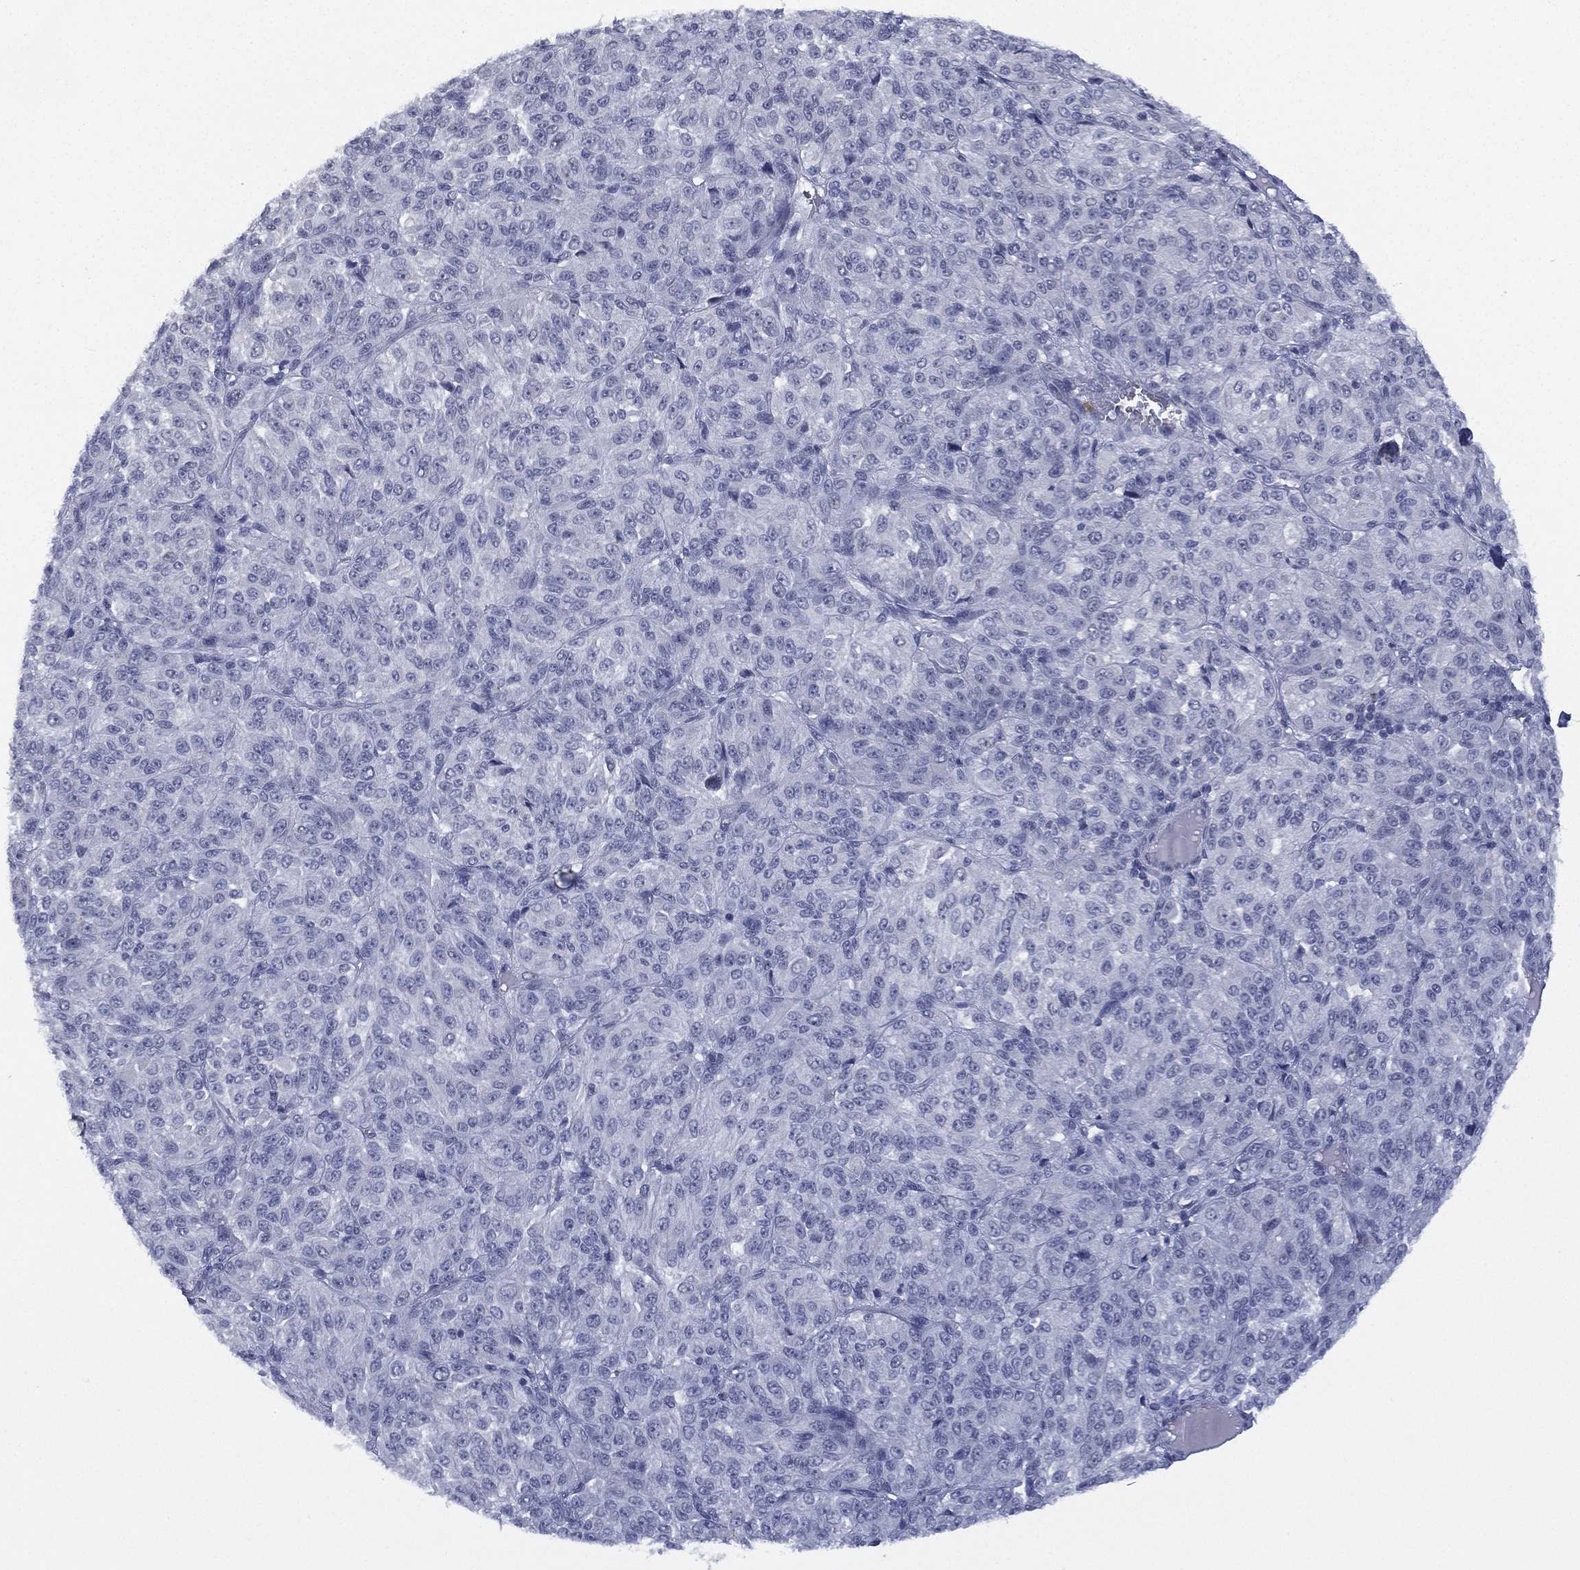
{"staining": {"intensity": "negative", "quantity": "none", "location": "none"}, "tissue": "melanoma", "cell_type": "Tumor cells", "image_type": "cancer", "snomed": [{"axis": "morphology", "description": "Malignant melanoma, Metastatic site"}, {"axis": "topography", "description": "Brain"}], "caption": "Photomicrograph shows no significant protein expression in tumor cells of melanoma.", "gene": "ZNF711", "patient": {"sex": "female", "age": 56}}